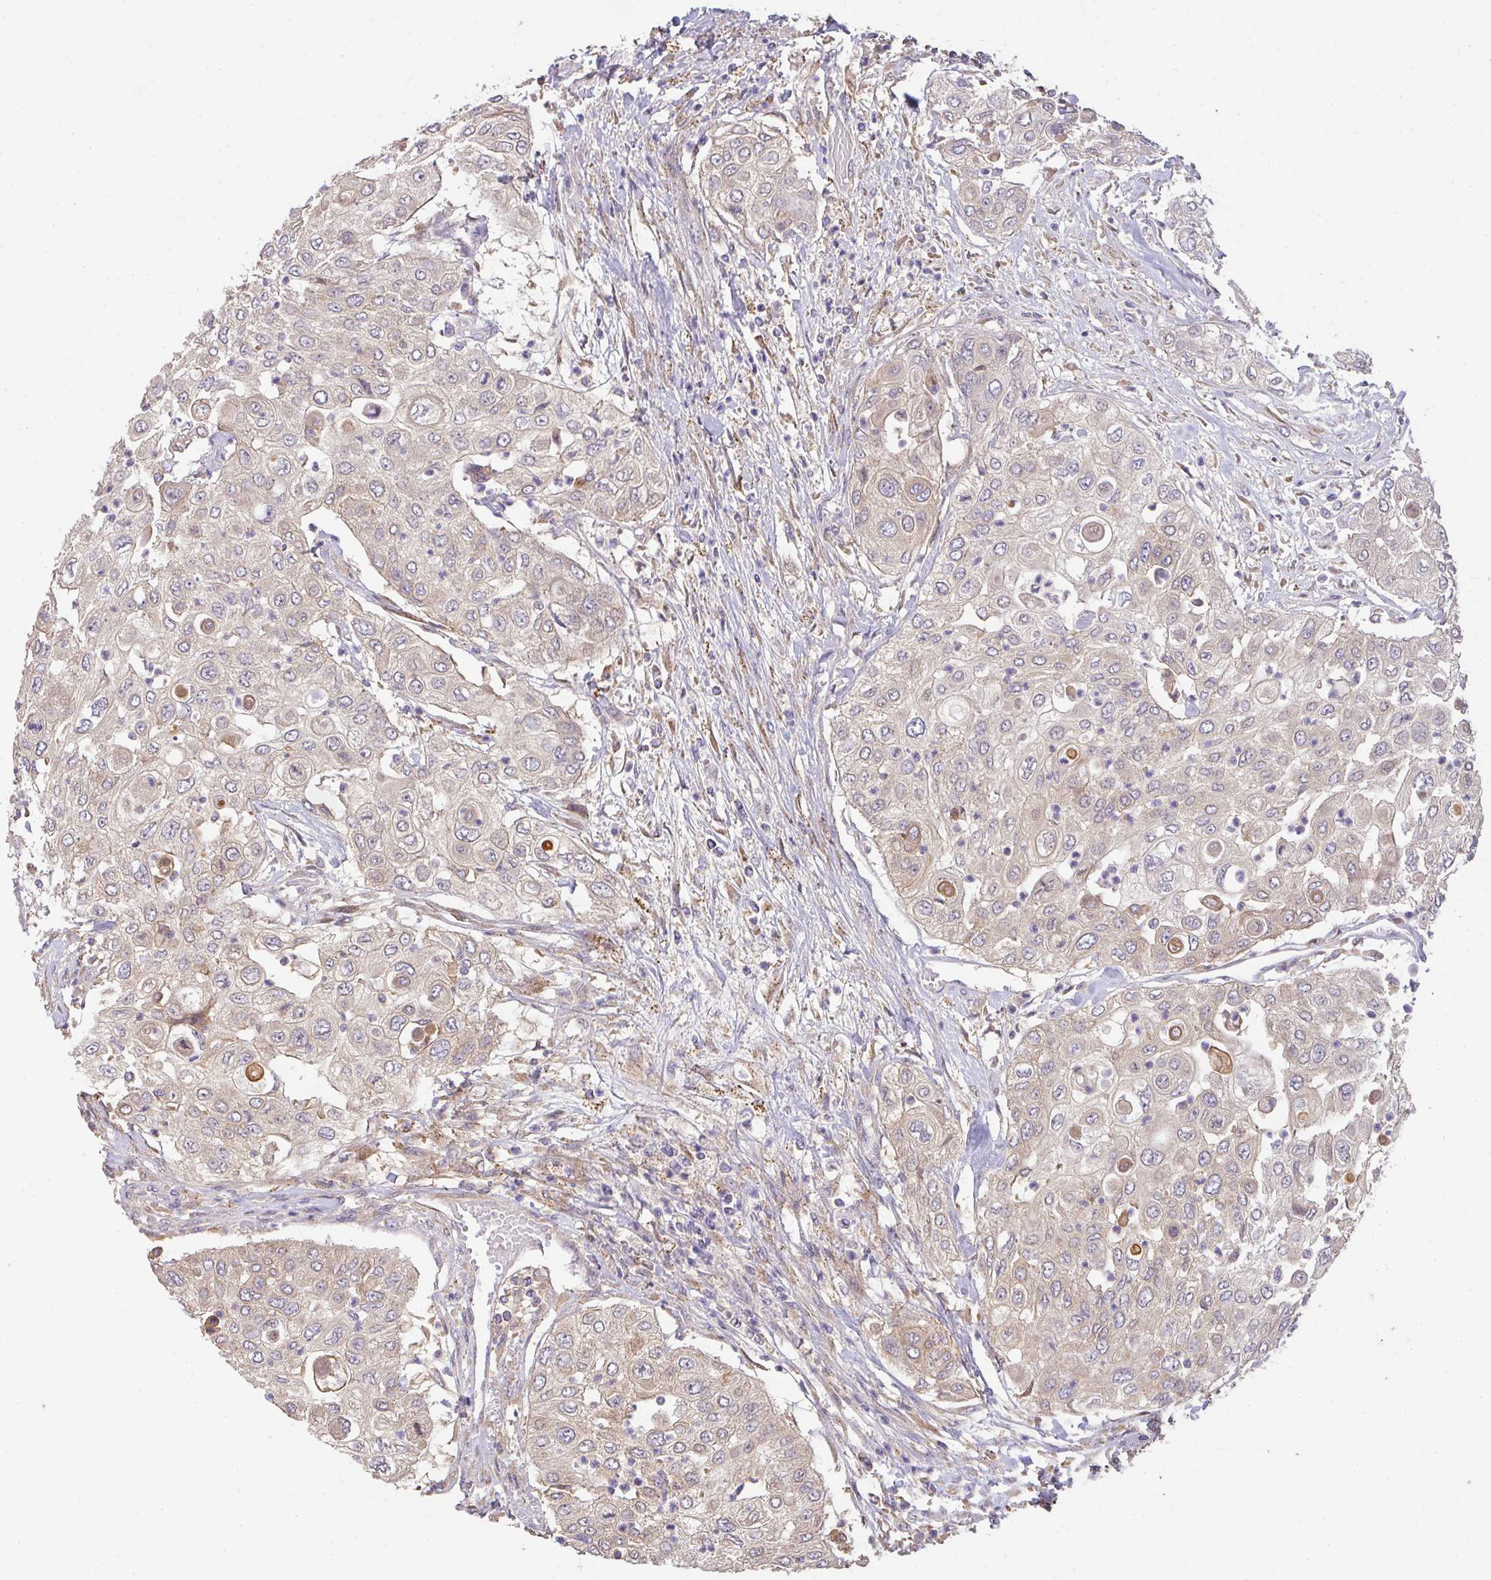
{"staining": {"intensity": "weak", "quantity": "25%-75%", "location": "cytoplasmic/membranous"}, "tissue": "urothelial cancer", "cell_type": "Tumor cells", "image_type": "cancer", "snomed": [{"axis": "morphology", "description": "Urothelial carcinoma, High grade"}, {"axis": "topography", "description": "Urinary bladder"}], "caption": "Immunohistochemistry (IHC) photomicrograph of neoplastic tissue: urothelial cancer stained using immunohistochemistry exhibits low levels of weak protein expression localized specifically in the cytoplasmic/membranous of tumor cells, appearing as a cytoplasmic/membranous brown color.", "gene": "EEF1AKMT1", "patient": {"sex": "female", "age": 79}}